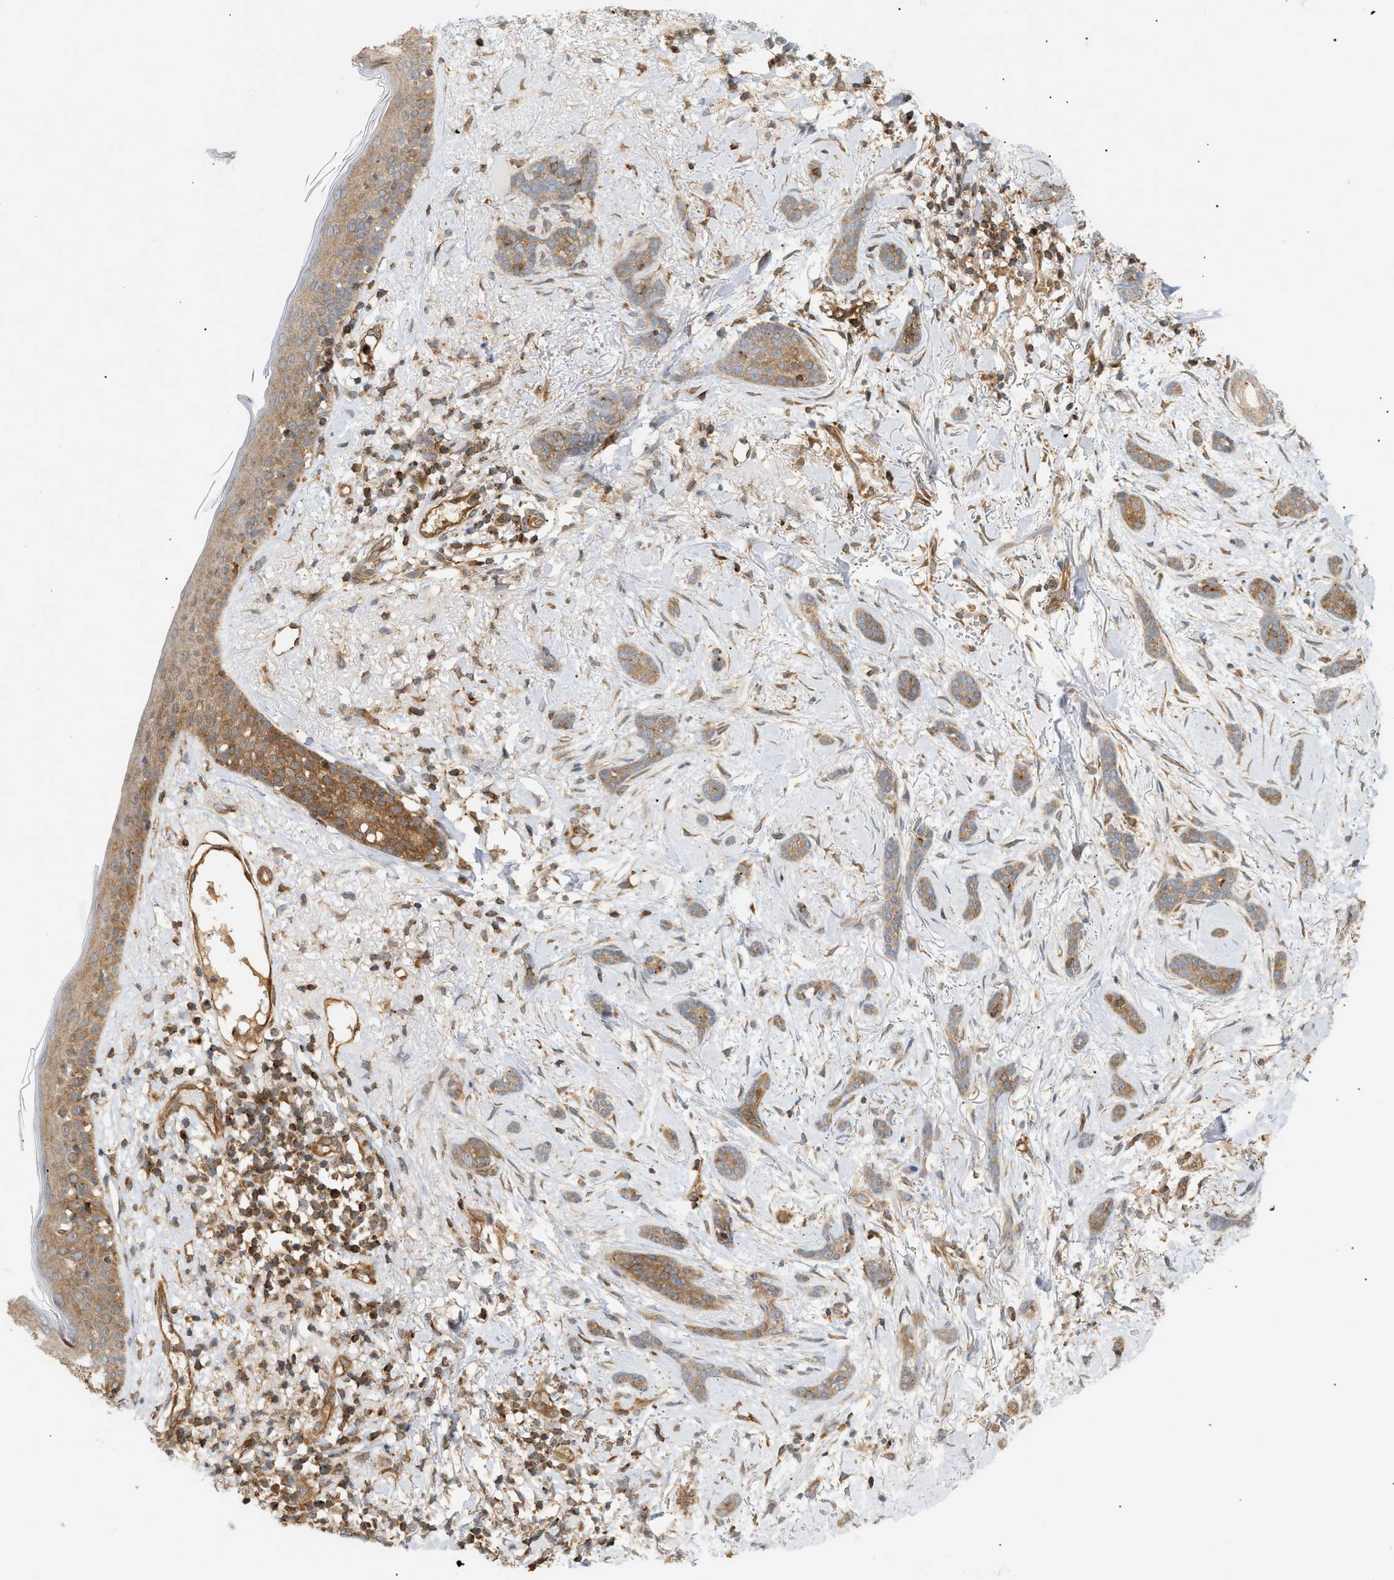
{"staining": {"intensity": "moderate", "quantity": ">75%", "location": "cytoplasmic/membranous"}, "tissue": "skin cancer", "cell_type": "Tumor cells", "image_type": "cancer", "snomed": [{"axis": "morphology", "description": "Basal cell carcinoma"}, {"axis": "morphology", "description": "Adnexal tumor, benign"}, {"axis": "topography", "description": "Skin"}], "caption": "IHC image of neoplastic tissue: skin basal cell carcinoma stained using IHC demonstrates medium levels of moderate protein expression localized specifically in the cytoplasmic/membranous of tumor cells, appearing as a cytoplasmic/membranous brown color.", "gene": "SHC1", "patient": {"sex": "female", "age": 42}}